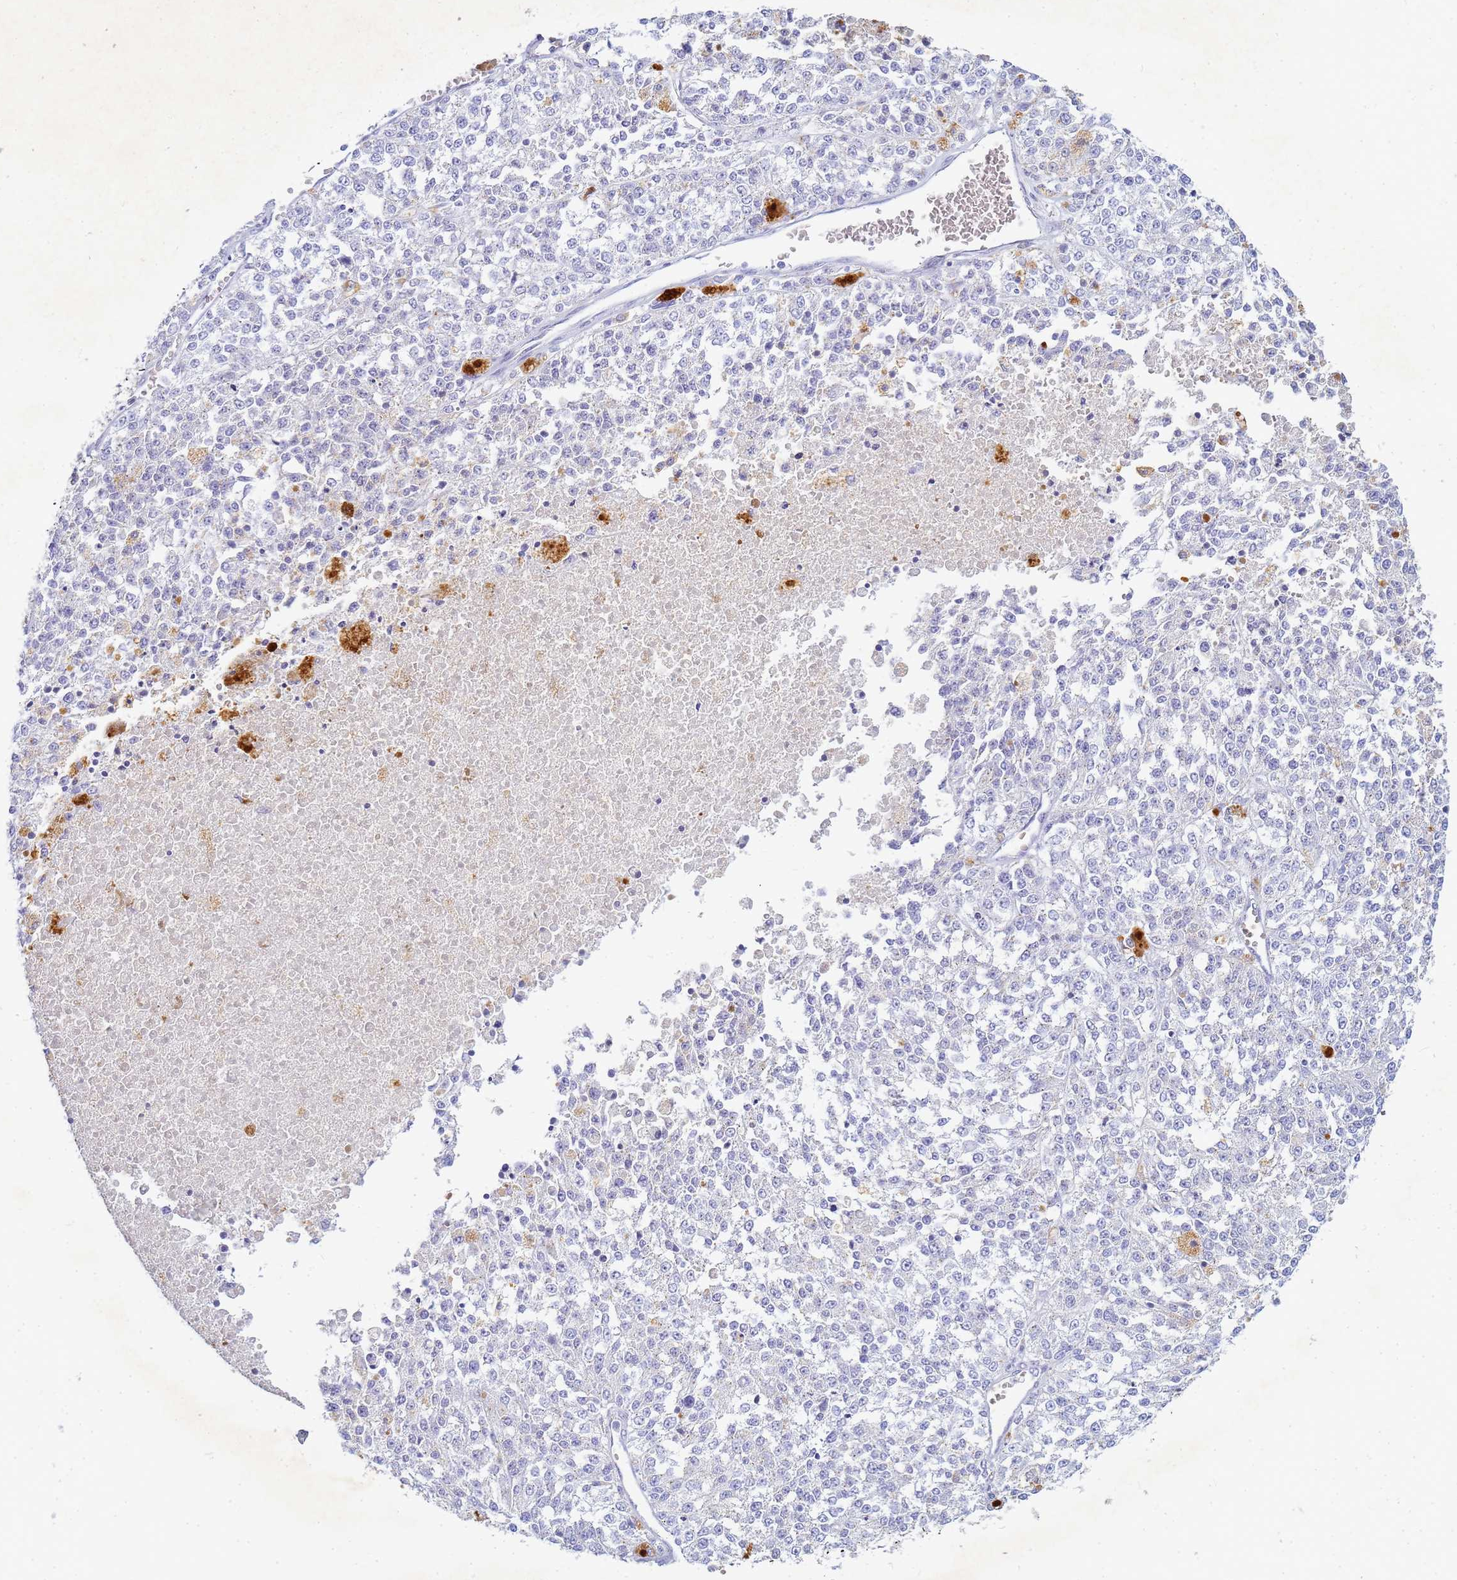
{"staining": {"intensity": "negative", "quantity": "none", "location": "none"}, "tissue": "melanoma", "cell_type": "Tumor cells", "image_type": "cancer", "snomed": [{"axis": "morphology", "description": "Malignant melanoma, NOS"}, {"axis": "topography", "description": "Skin"}], "caption": "Immunohistochemistry micrograph of neoplastic tissue: melanoma stained with DAB (3,3'-diaminobenzidine) reveals no significant protein expression in tumor cells. The staining is performed using DAB brown chromogen with nuclei counter-stained in using hematoxylin.", "gene": "B3GNT8", "patient": {"sex": "female", "age": 64}}